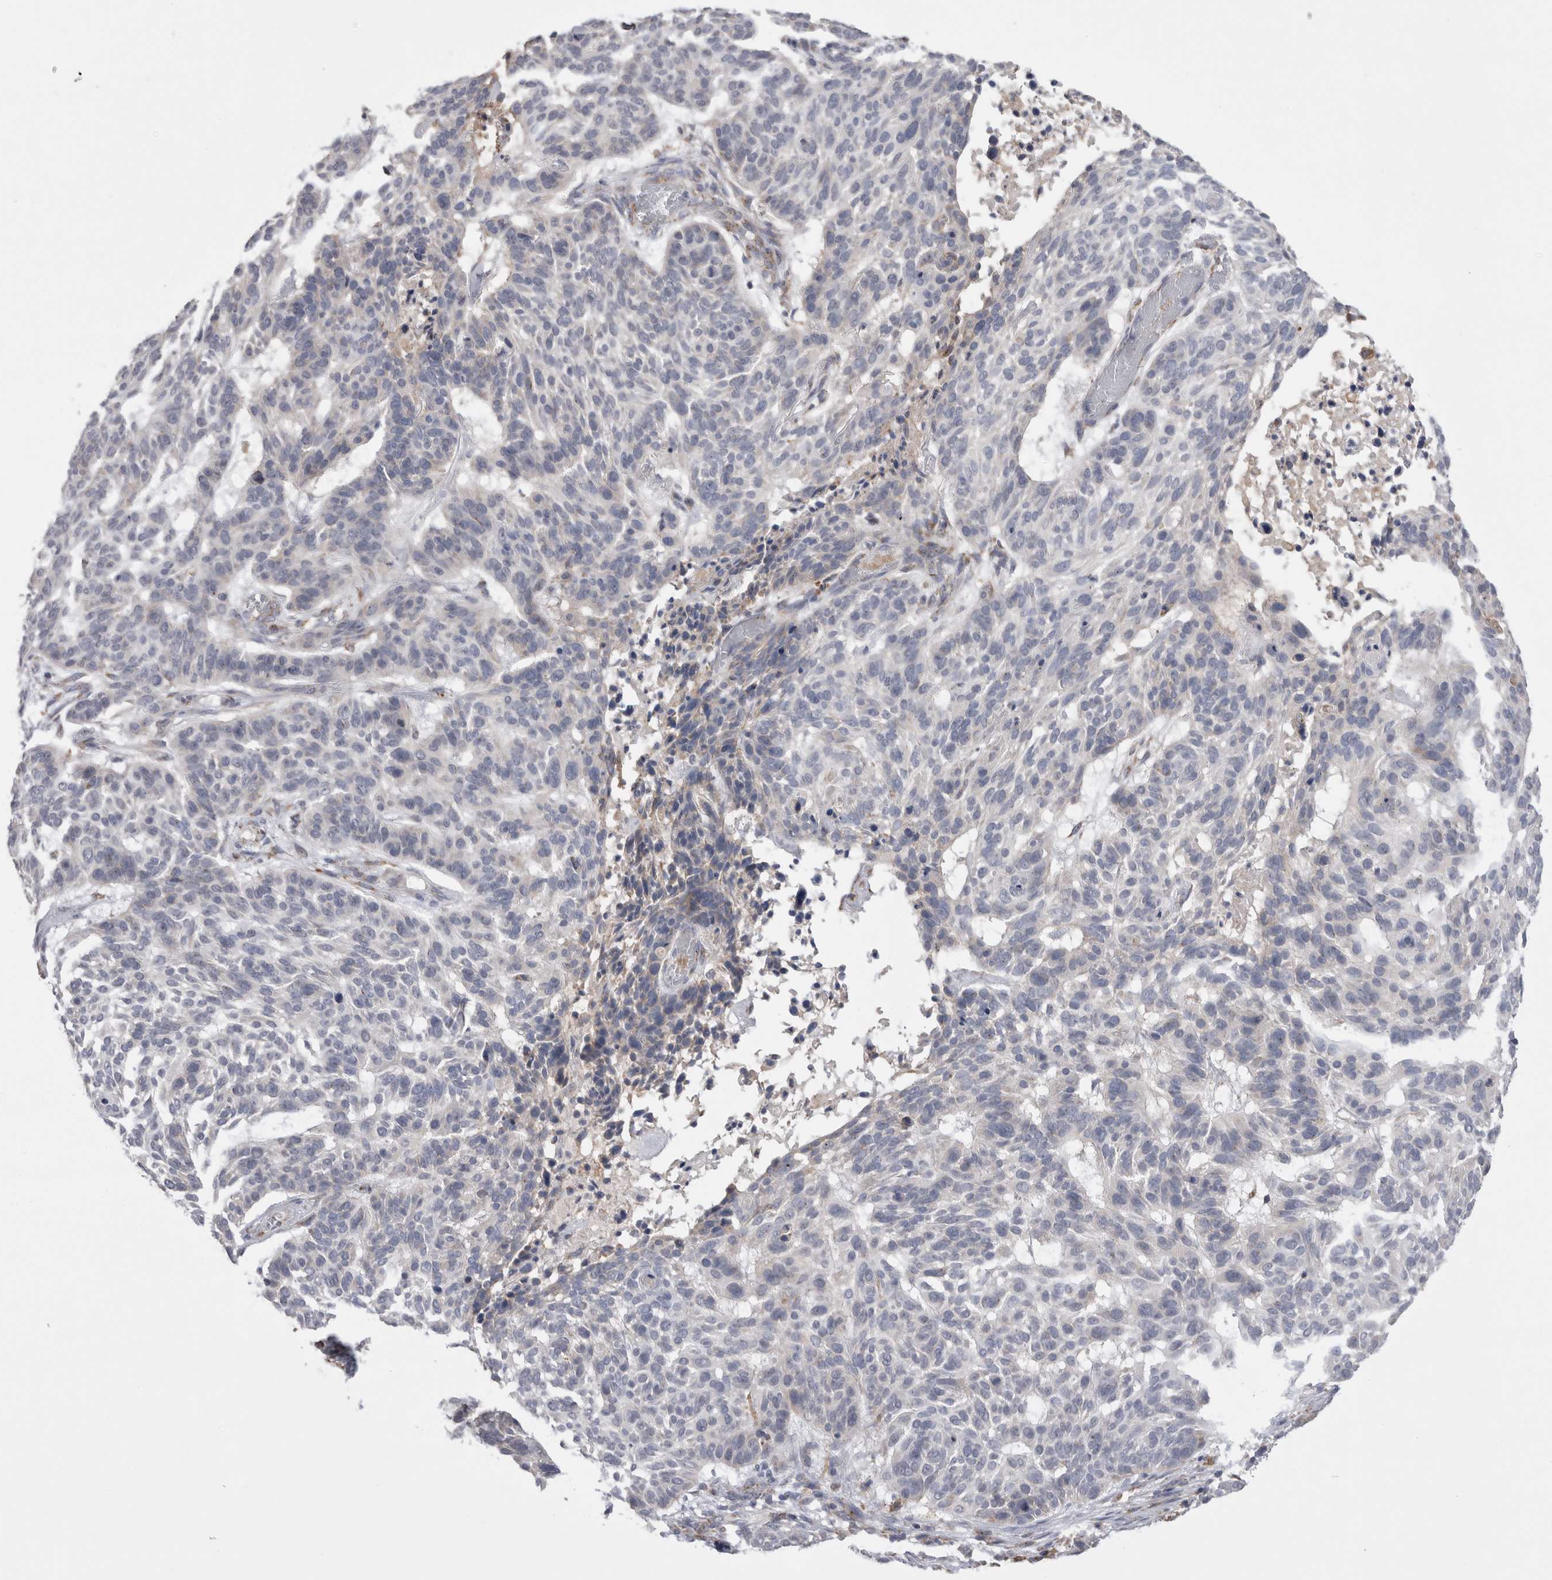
{"staining": {"intensity": "negative", "quantity": "none", "location": "none"}, "tissue": "skin cancer", "cell_type": "Tumor cells", "image_type": "cancer", "snomed": [{"axis": "morphology", "description": "Basal cell carcinoma"}, {"axis": "topography", "description": "Skin"}], "caption": "The immunohistochemistry (IHC) histopathology image has no significant expression in tumor cells of skin cancer (basal cell carcinoma) tissue. (DAB (3,3'-diaminobenzidine) immunohistochemistry, high magnification).", "gene": "ZNF341", "patient": {"sex": "male", "age": 85}}